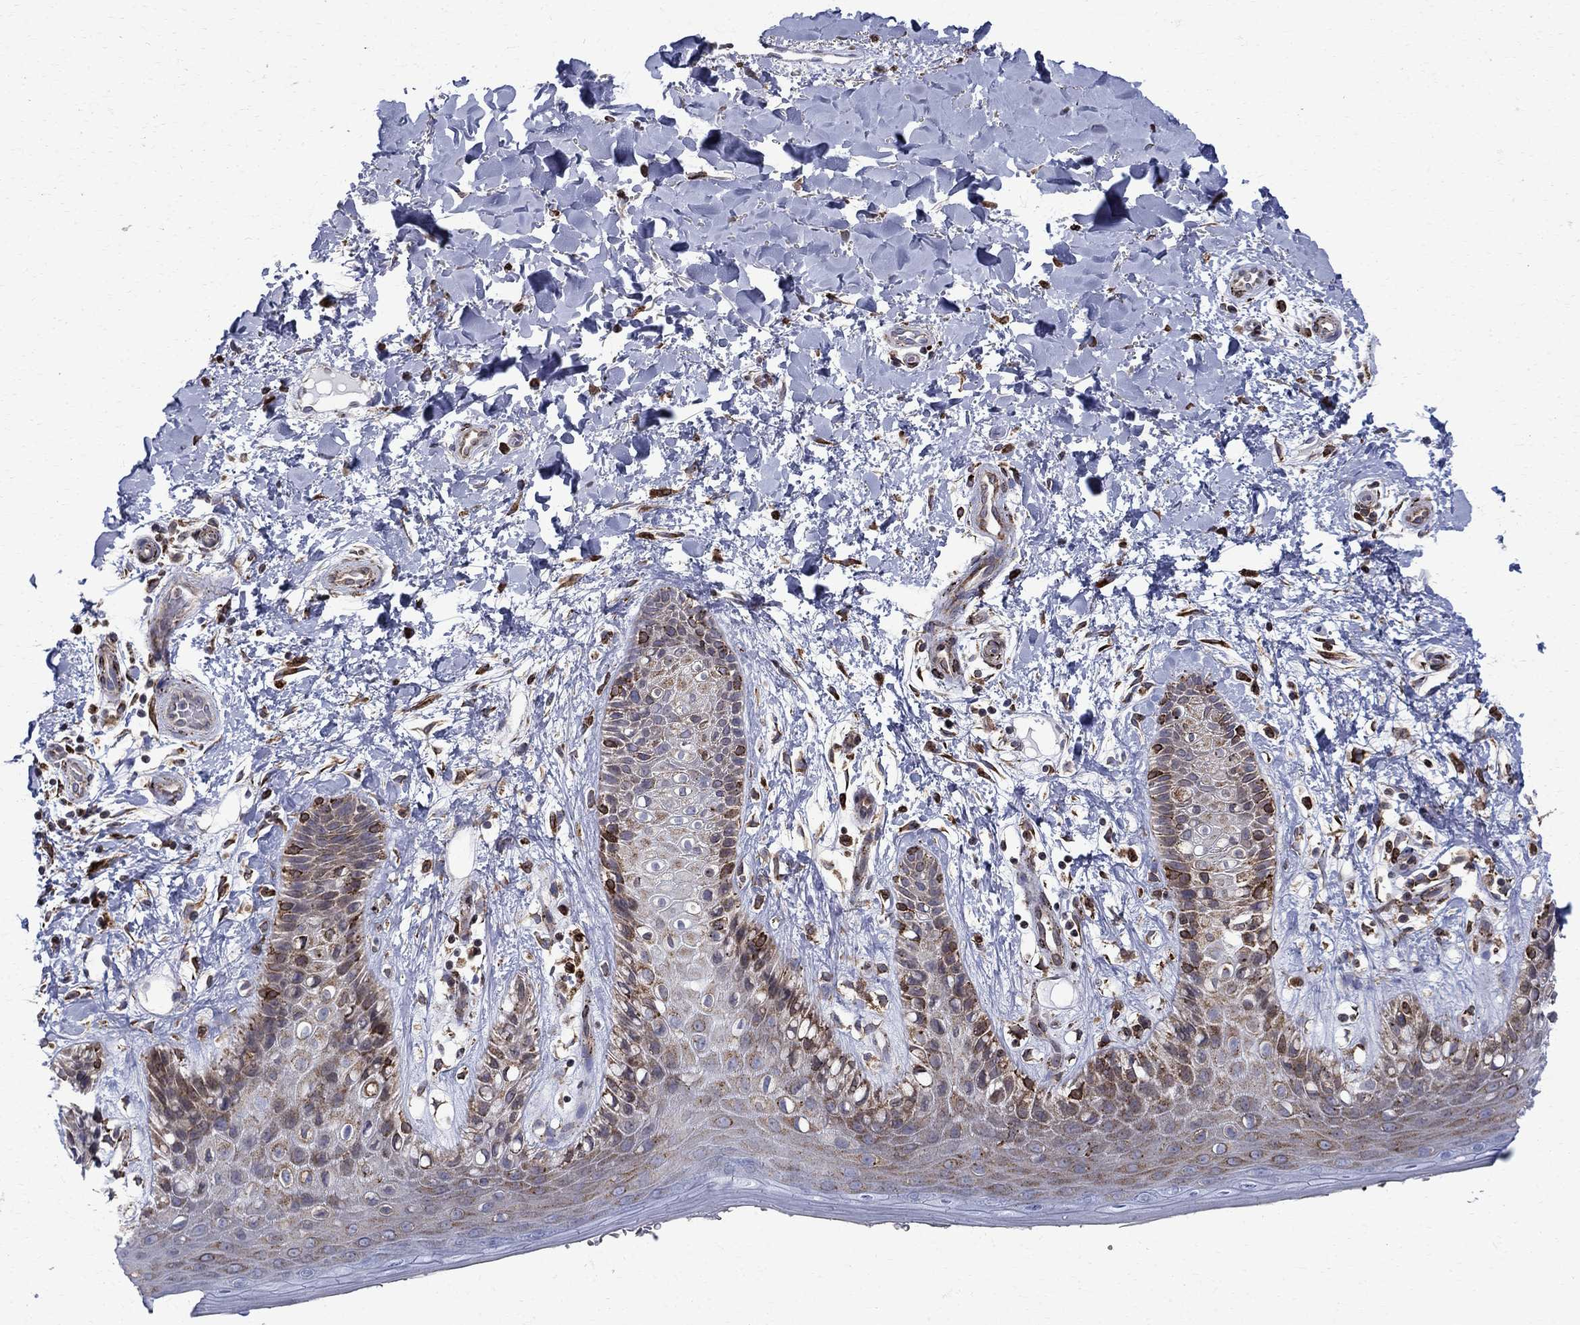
{"staining": {"intensity": "strong", "quantity": "<25%", "location": "cytoplasmic/membranous"}, "tissue": "skin", "cell_type": "Epidermal cells", "image_type": "normal", "snomed": [{"axis": "morphology", "description": "Normal tissue, NOS"}, {"axis": "topography", "description": "Anal"}], "caption": "High-magnification brightfield microscopy of unremarkable skin stained with DAB (brown) and counterstained with hematoxylin (blue). epidermal cells exhibit strong cytoplasmic/membranous expression is identified in approximately<25% of cells.", "gene": "CAB39L", "patient": {"sex": "male", "age": 36}}